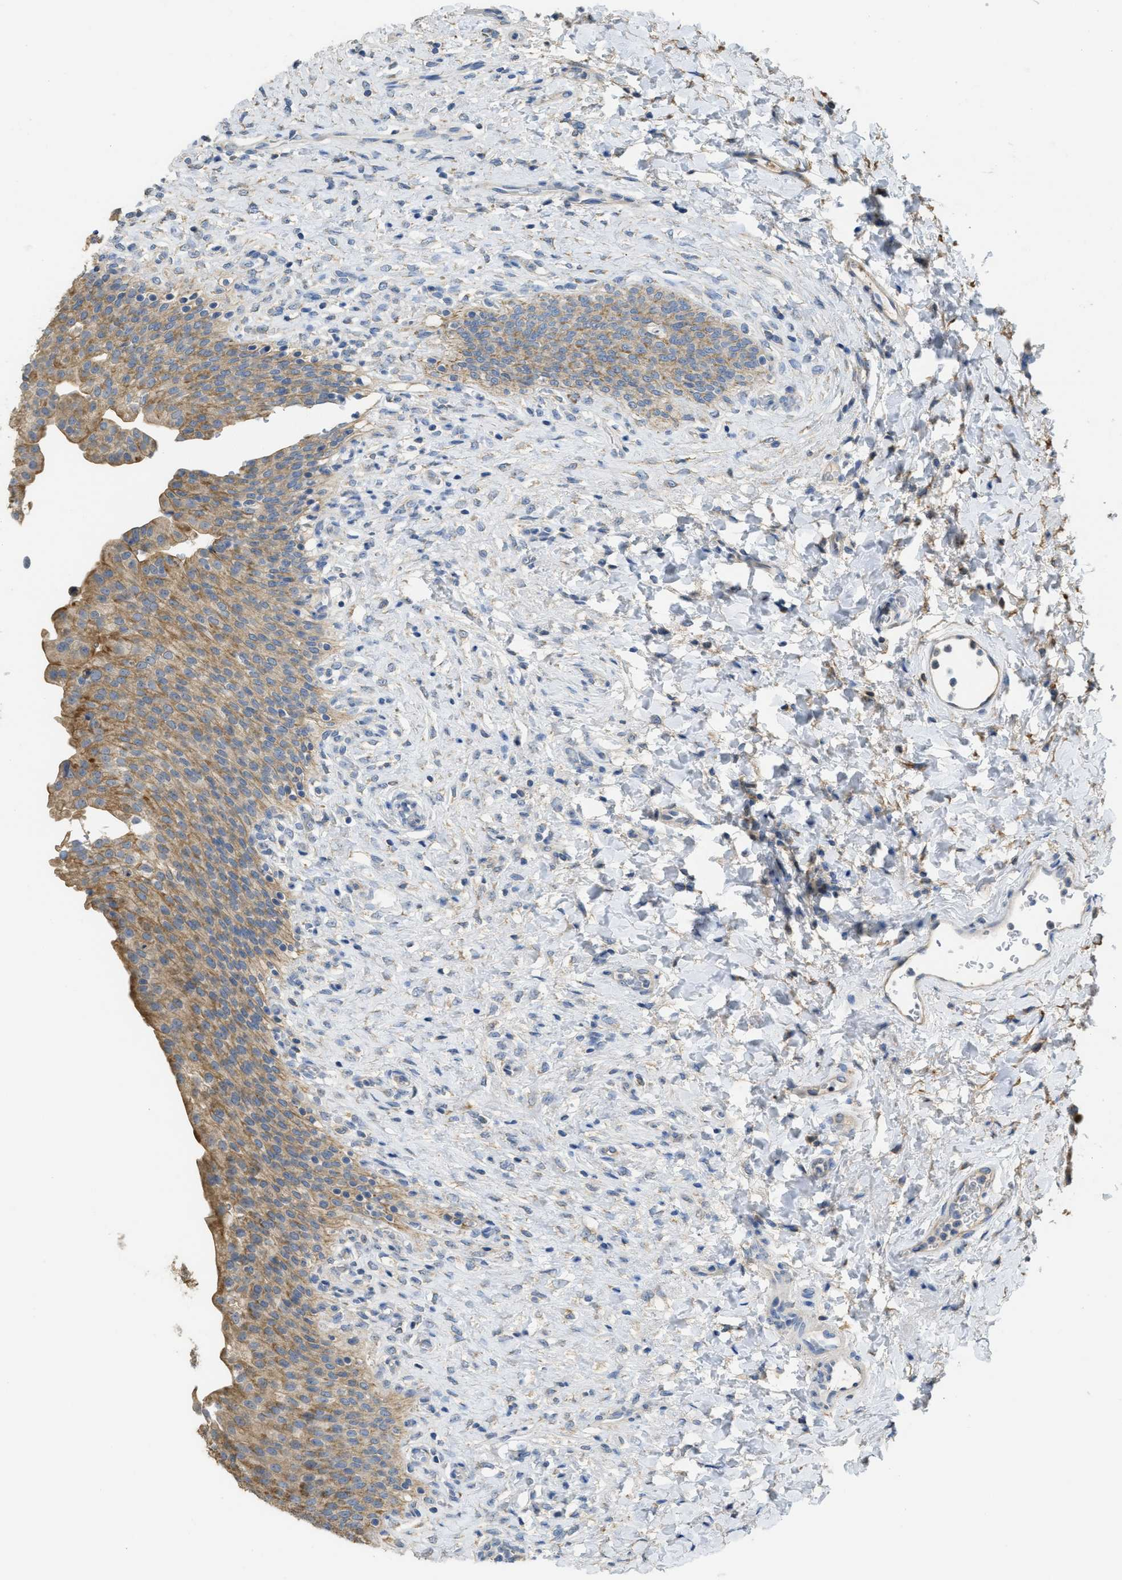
{"staining": {"intensity": "moderate", "quantity": ">75%", "location": "cytoplasmic/membranous"}, "tissue": "urinary bladder", "cell_type": "Urothelial cells", "image_type": "normal", "snomed": [{"axis": "morphology", "description": "Urothelial carcinoma, High grade"}, {"axis": "topography", "description": "Urinary bladder"}], "caption": "Immunohistochemistry (DAB (3,3'-diaminobenzidine)) staining of unremarkable urinary bladder shows moderate cytoplasmic/membranous protein staining in about >75% of urothelial cells. (IHC, brightfield microscopy, high magnification).", "gene": "SFXN2", "patient": {"sex": "male", "age": 46}}